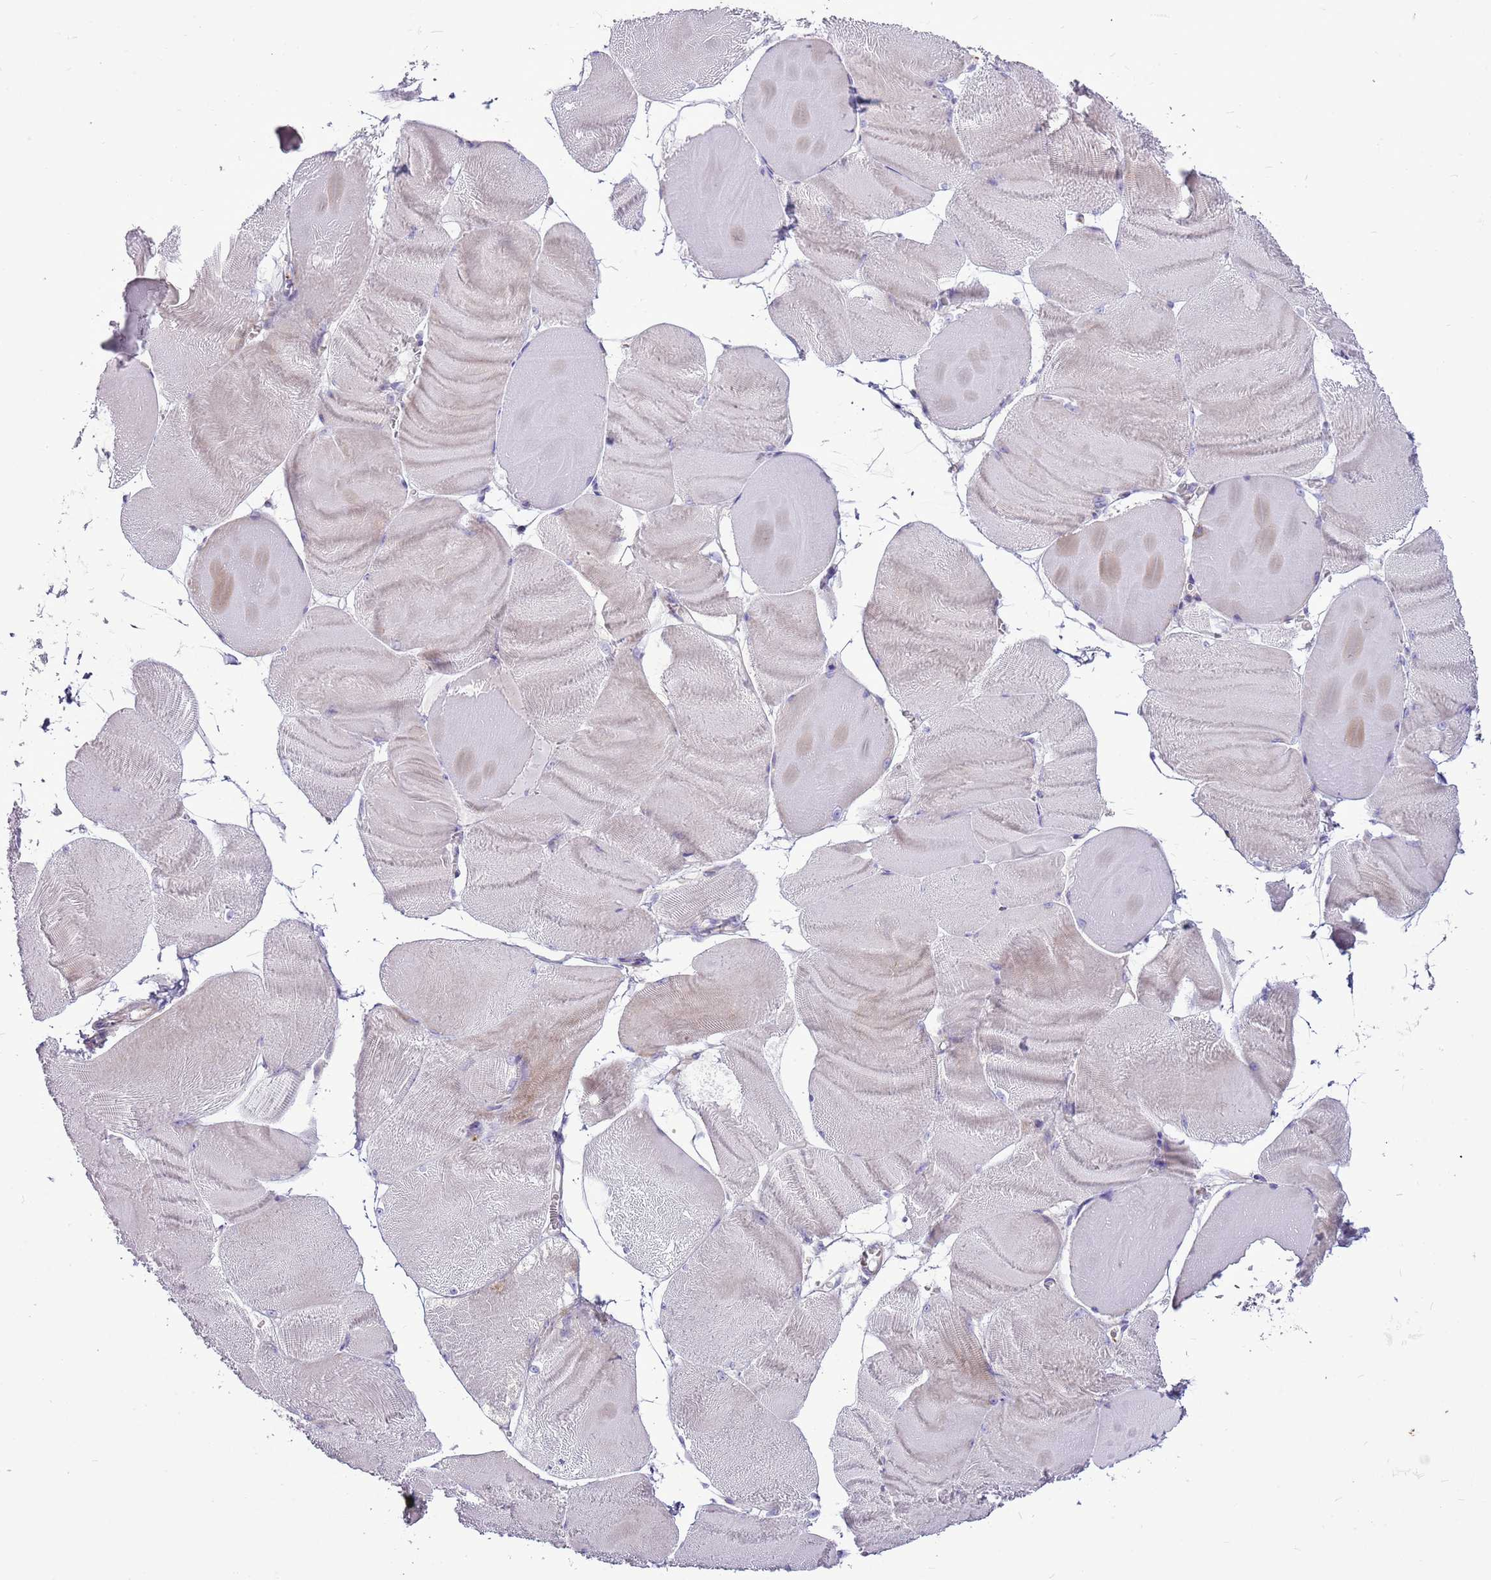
{"staining": {"intensity": "negative", "quantity": "none", "location": "none"}, "tissue": "skeletal muscle", "cell_type": "Myocytes", "image_type": "normal", "snomed": [{"axis": "morphology", "description": "Normal tissue, NOS"}, {"axis": "morphology", "description": "Basal cell carcinoma"}, {"axis": "topography", "description": "Skeletal muscle"}], "caption": "The immunohistochemistry image has no significant positivity in myocytes of skeletal muscle.", "gene": "CHAC2", "patient": {"sex": "female", "age": 64}}